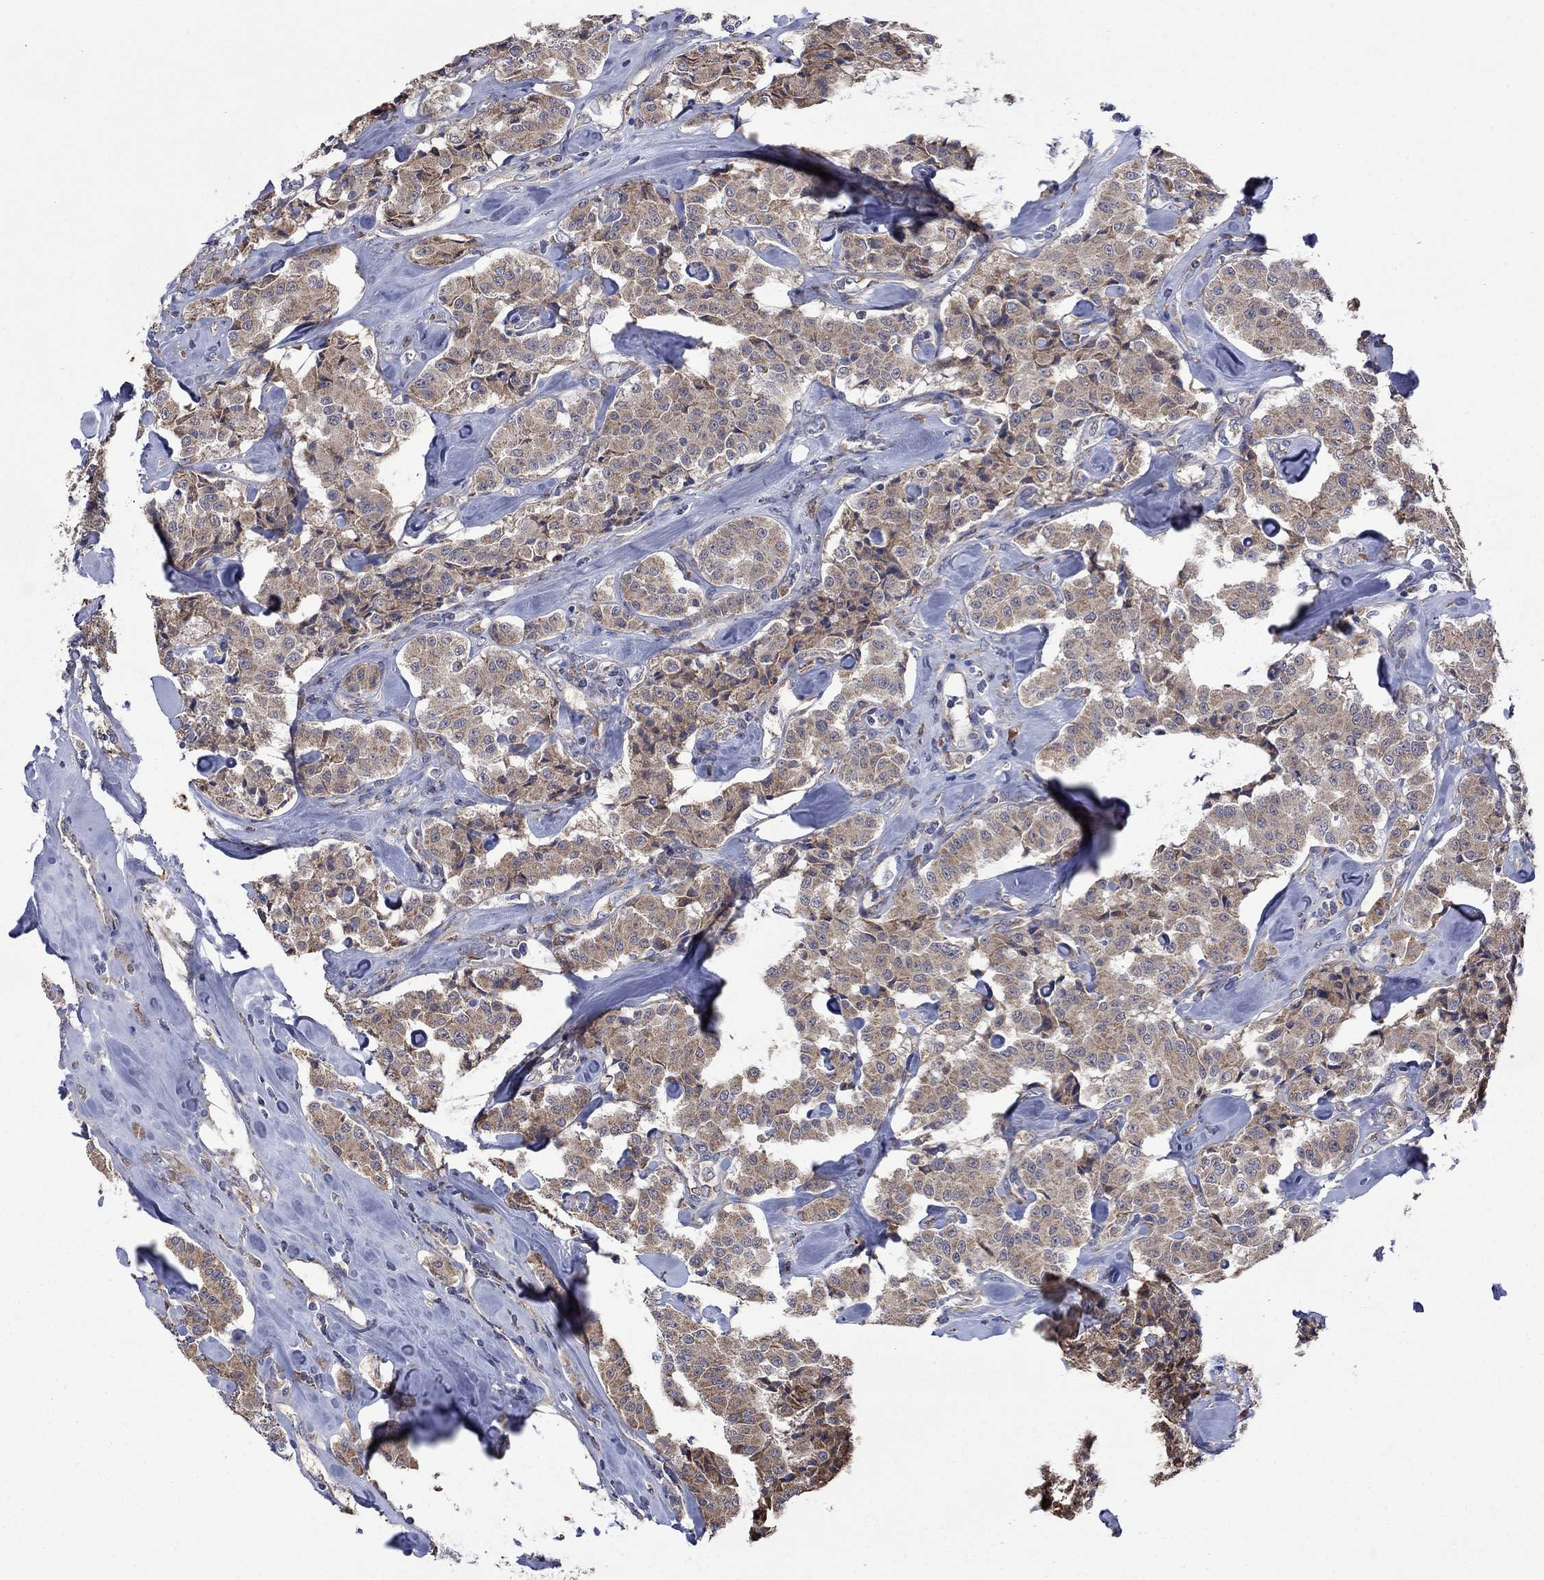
{"staining": {"intensity": "weak", "quantity": ">75%", "location": "cytoplasmic/membranous"}, "tissue": "carcinoid", "cell_type": "Tumor cells", "image_type": "cancer", "snomed": [{"axis": "morphology", "description": "Carcinoid, malignant, NOS"}, {"axis": "topography", "description": "Pancreas"}], "caption": "DAB immunohistochemical staining of malignant carcinoid reveals weak cytoplasmic/membranous protein staining in approximately >75% of tumor cells. (DAB (3,3'-diaminobenzidine) IHC with brightfield microscopy, high magnification).", "gene": "FURIN", "patient": {"sex": "male", "age": 41}}